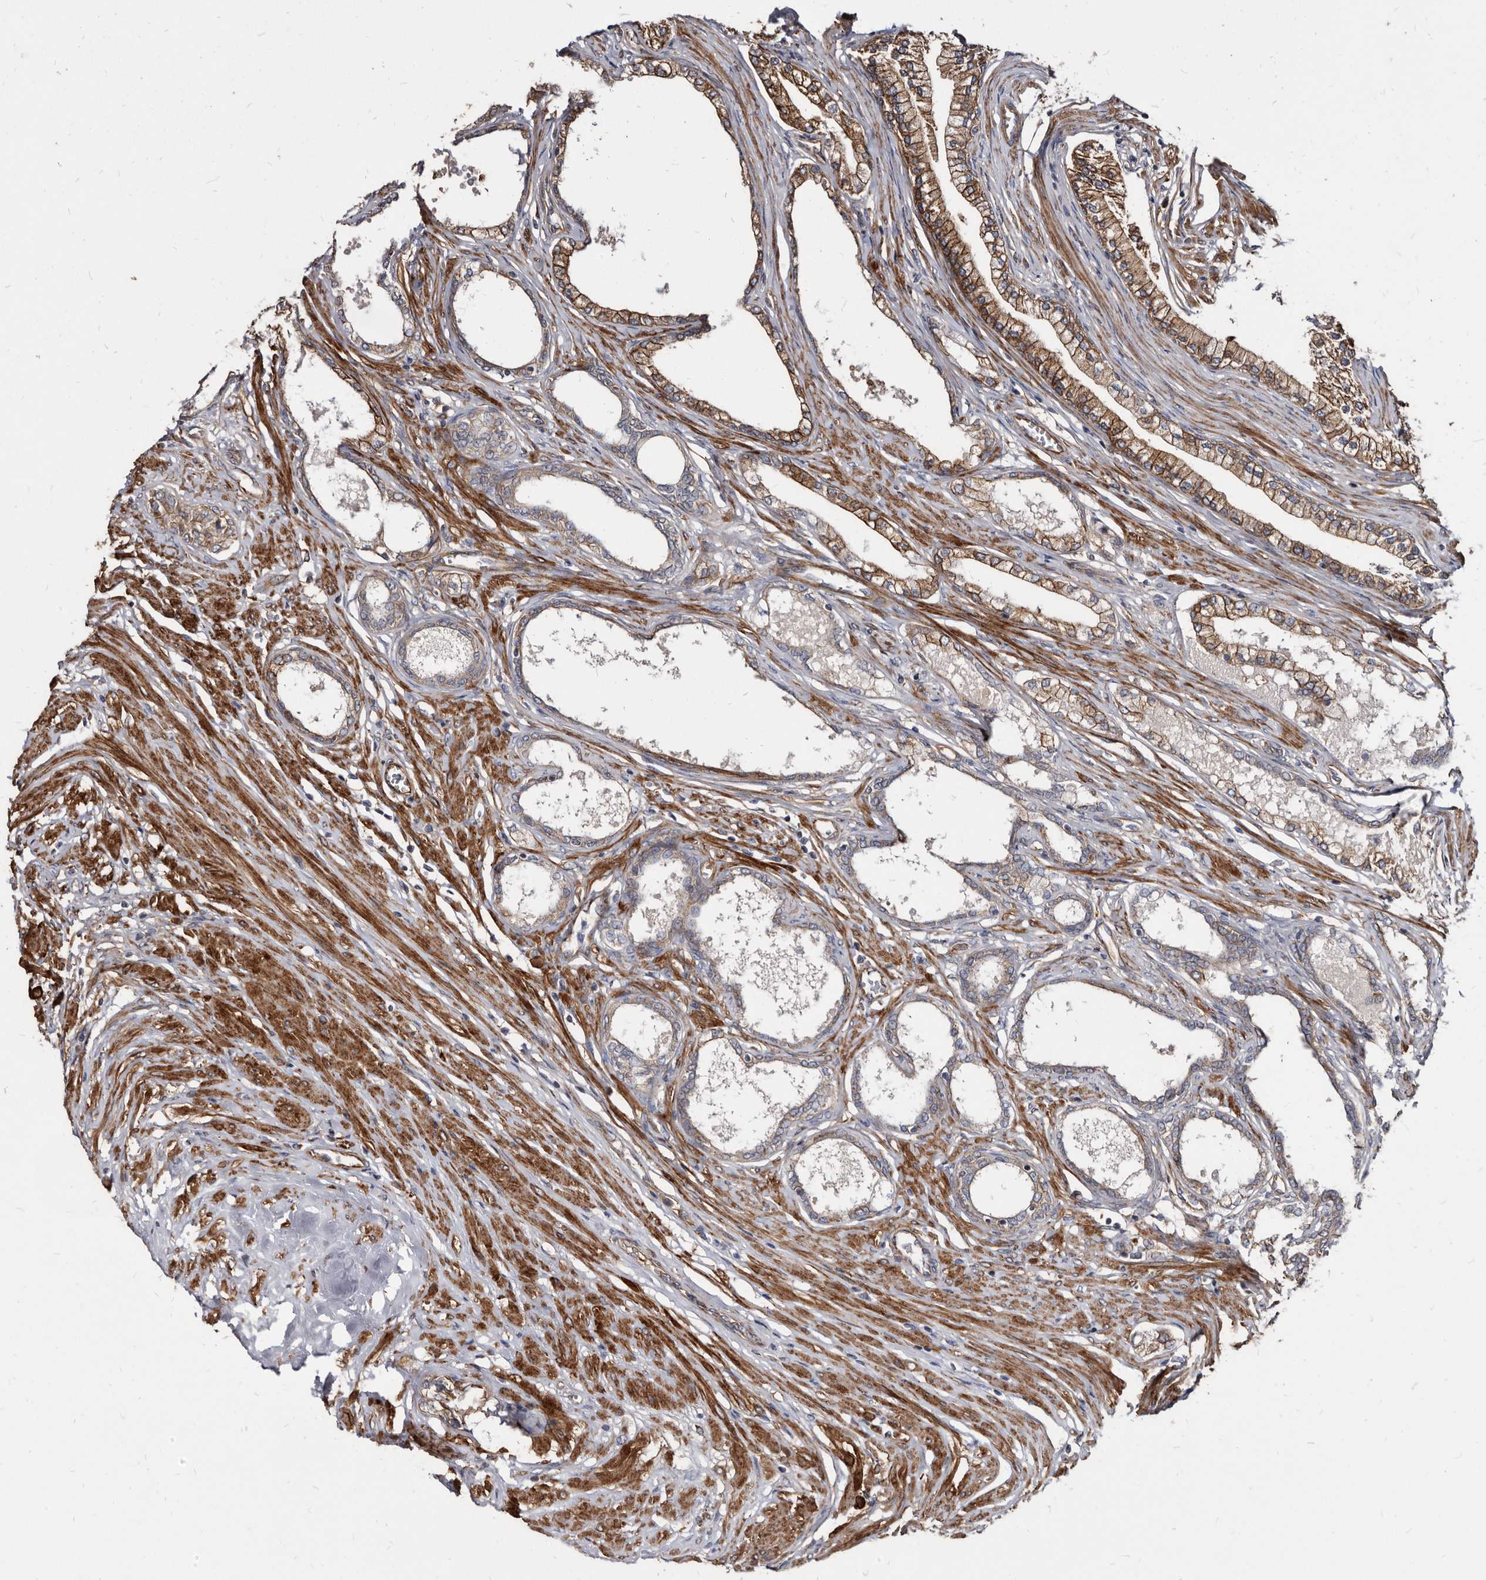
{"staining": {"intensity": "strong", "quantity": ">75%", "location": "cytoplasmic/membranous"}, "tissue": "prostate", "cell_type": "Glandular cells", "image_type": "normal", "snomed": [{"axis": "morphology", "description": "Normal tissue, NOS"}, {"axis": "morphology", "description": "Urothelial carcinoma, Low grade"}, {"axis": "topography", "description": "Urinary bladder"}, {"axis": "topography", "description": "Prostate"}], "caption": "A high-resolution histopathology image shows IHC staining of unremarkable prostate, which displays strong cytoplasmic/membranous positivity in about >75% of glandular cells. Nuclei are stained in blue.", "gene": "KCTD20", "patient": {"sex": "male", "age": 60}}